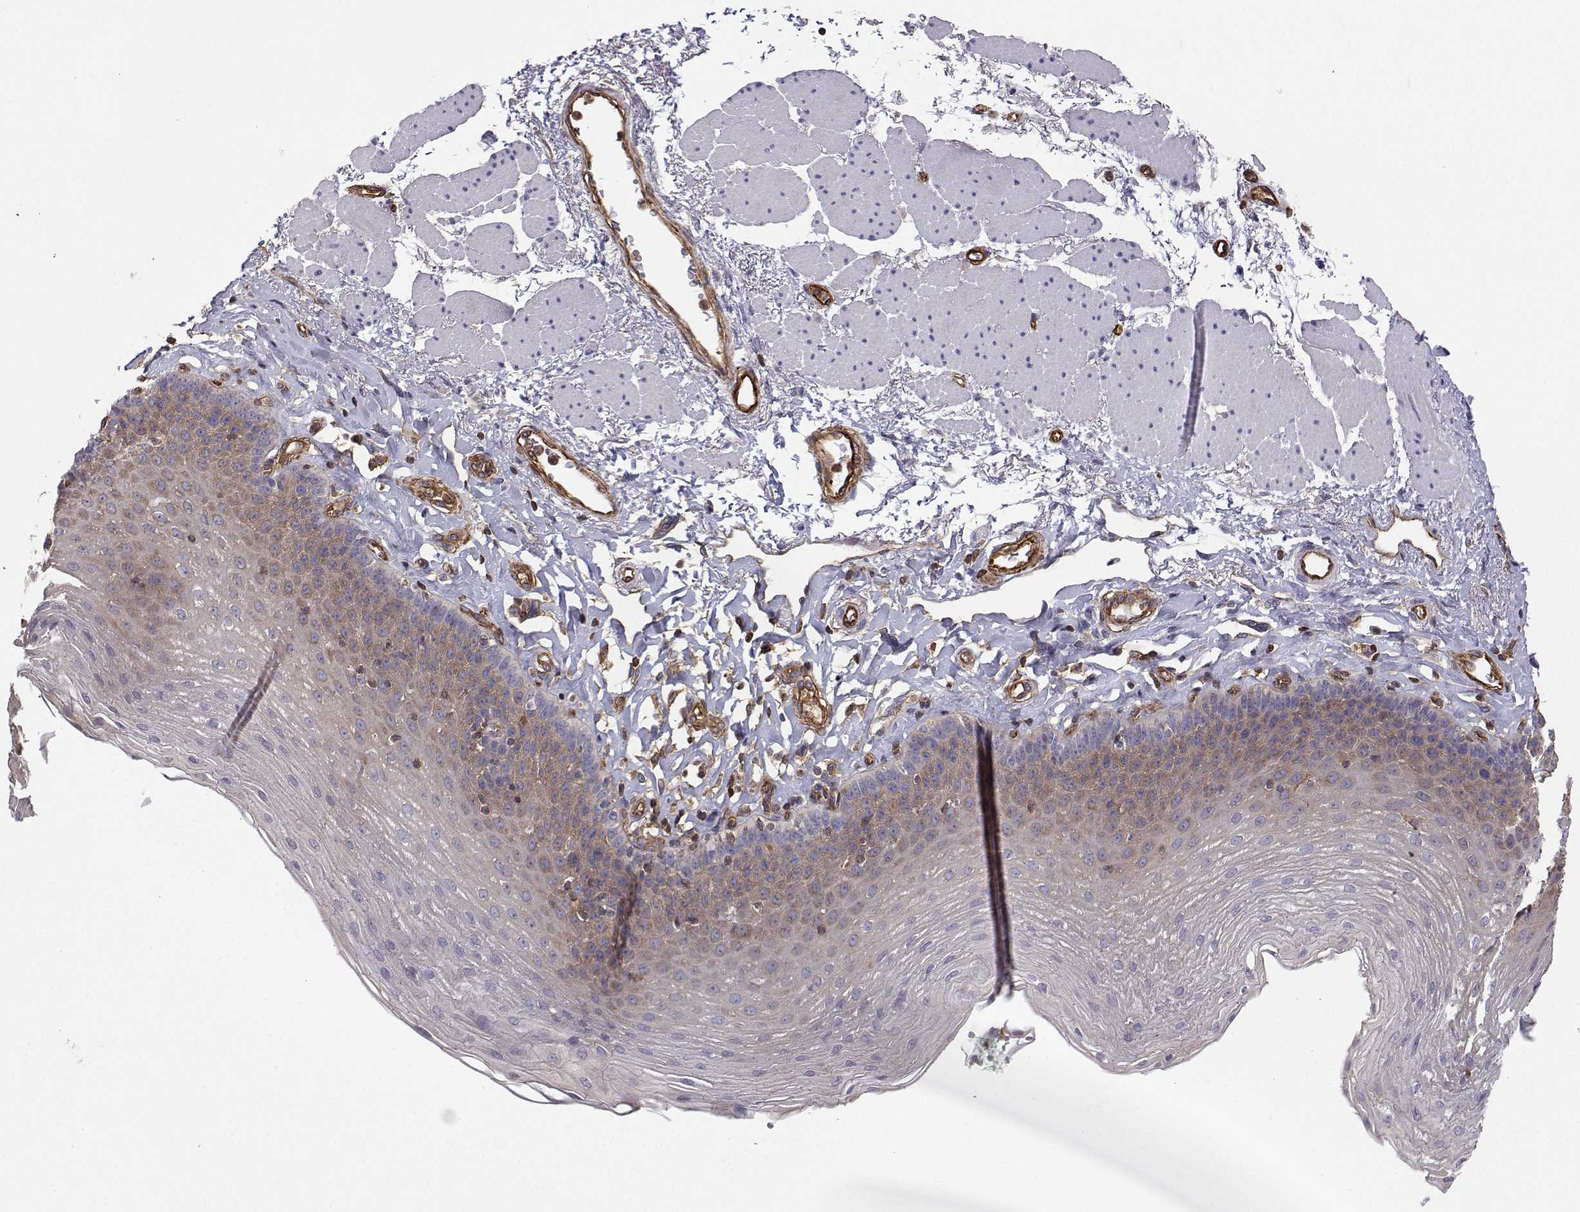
{"staining": {"intensity": "weak", "quantity": "25%-75%", "location": "cytoplasmic/membranous"}, "tissue": "esophagus", "cell_type": "Squamous epithelial cells", "image_type": "normal", "snomed": [{"axis": "morphology", "description": "Normal tissue, NOS"}, {"axis": "topography", "description": "Esophagus"}], "caption": "Protein analysis of benign esophagus reveals weak cytoplasmic/membranous staining in approximately 25%-75% of squamous epithelial cells. (Stains: DAB (3,3'-diaminobenzidine) in brown, nuclei in blue, Microscopy: brightfield microscopy at high magnification).", "gene": "MYH9", "patient": {"sex": "female", "age": 81}}